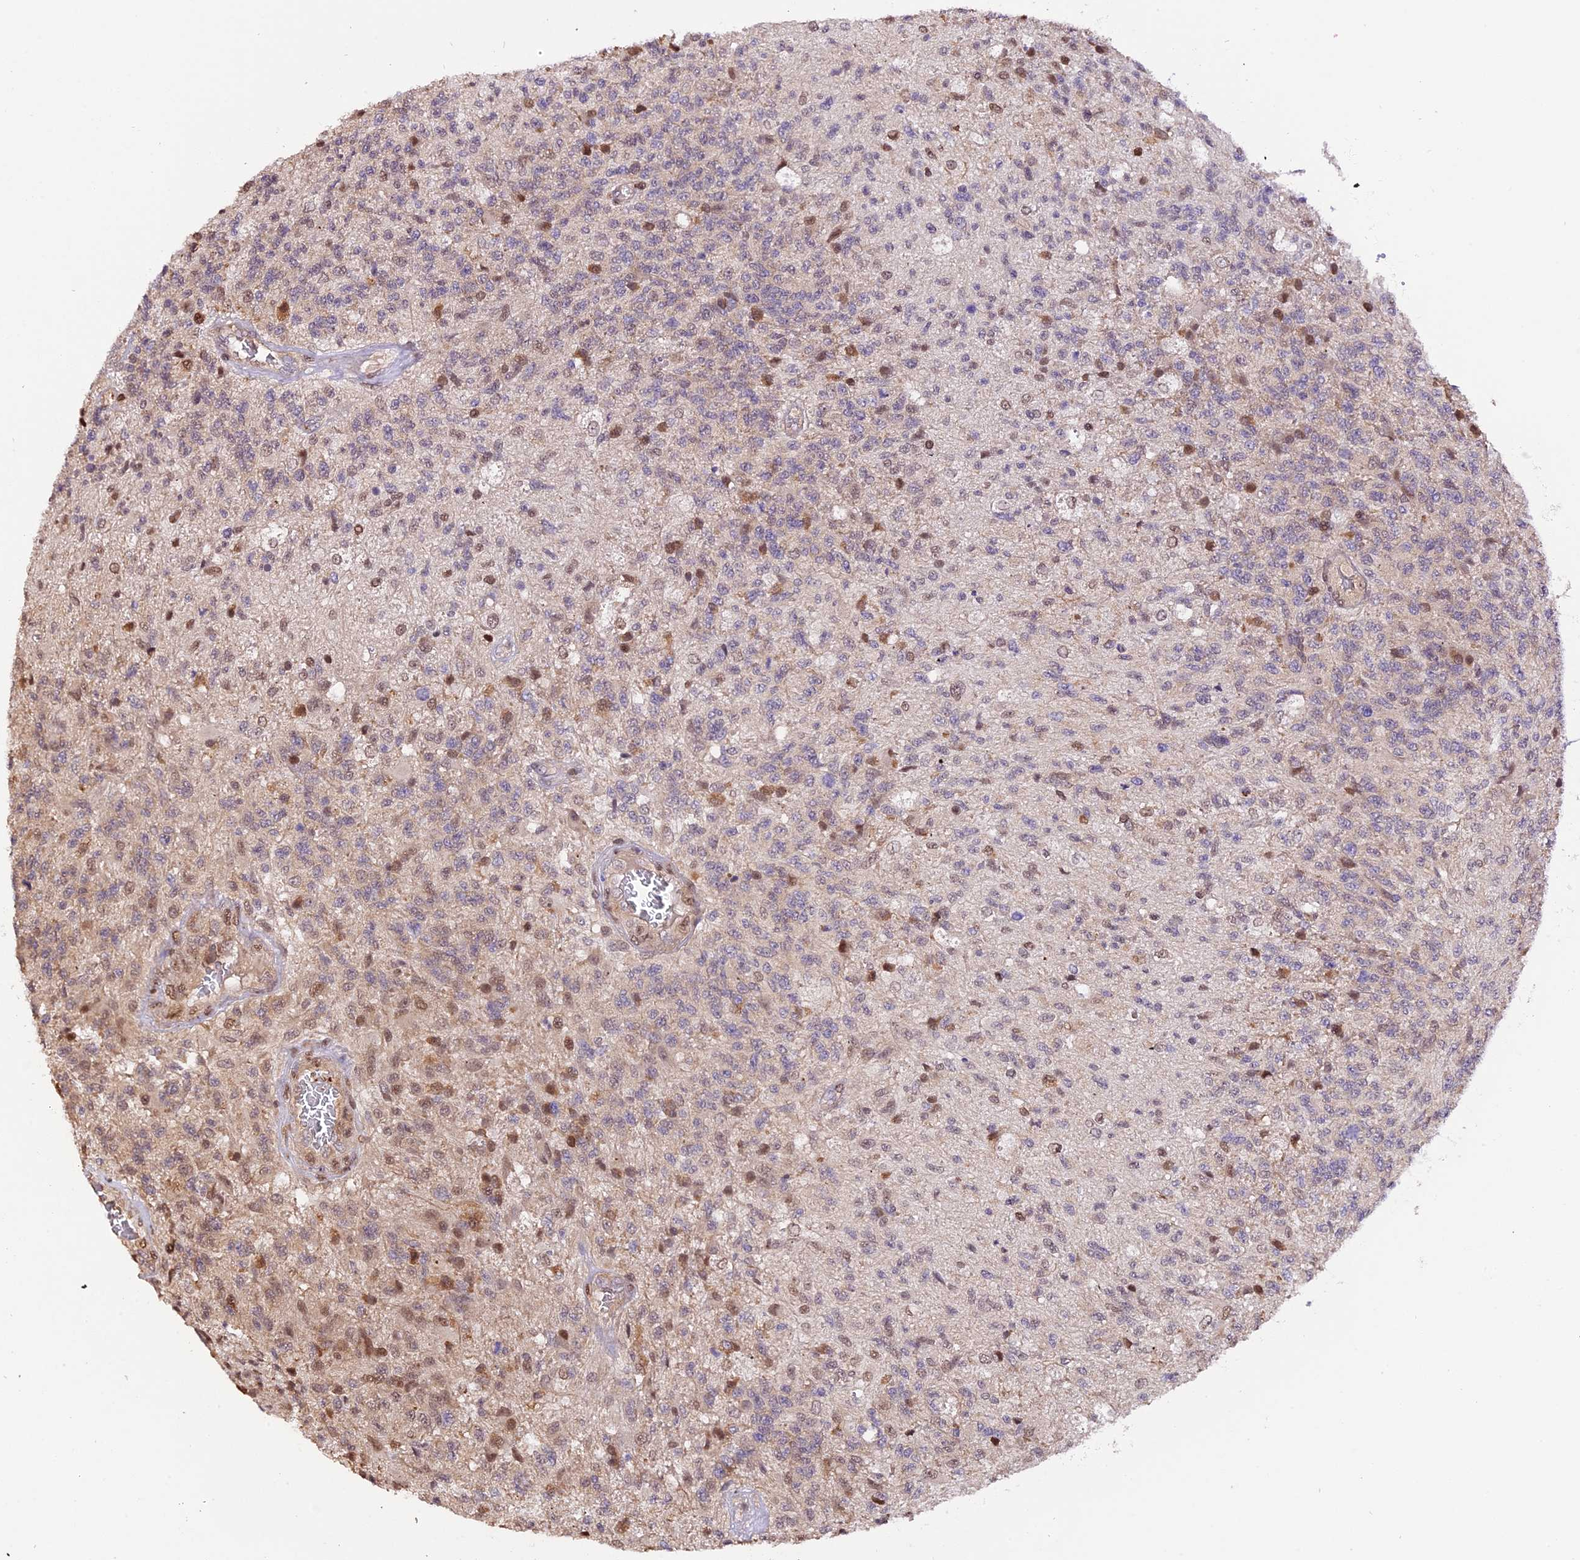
{"staining": {"intensity": "moderate", "quantity": "<25%", "location": "cytoplasmic/membranous,nuclear"}, "tissue": "glioma", "cell_type": "Tumor cells", "image_type": "cancer", "snomed": [{"axis": "morphology", "description": "Glioma, malignant, High grade"}, {"axis": "topography", "description": "Brain"}], "caption": "Immunohistochemistry (IHC) micrograph of neoplastic tissue: human malignant high-grade glioma stained using immunohistochemistry (IHC) demonstrates low levels of moderate protein expression localized specifically in the cytoplasmic/membranous and nuclear of tumor cells, appearing as a cytoplasmic/membranous and nuclear brown color.", "gene": "HERPUD1", "patient": {"sex": "male", "age": 56}}